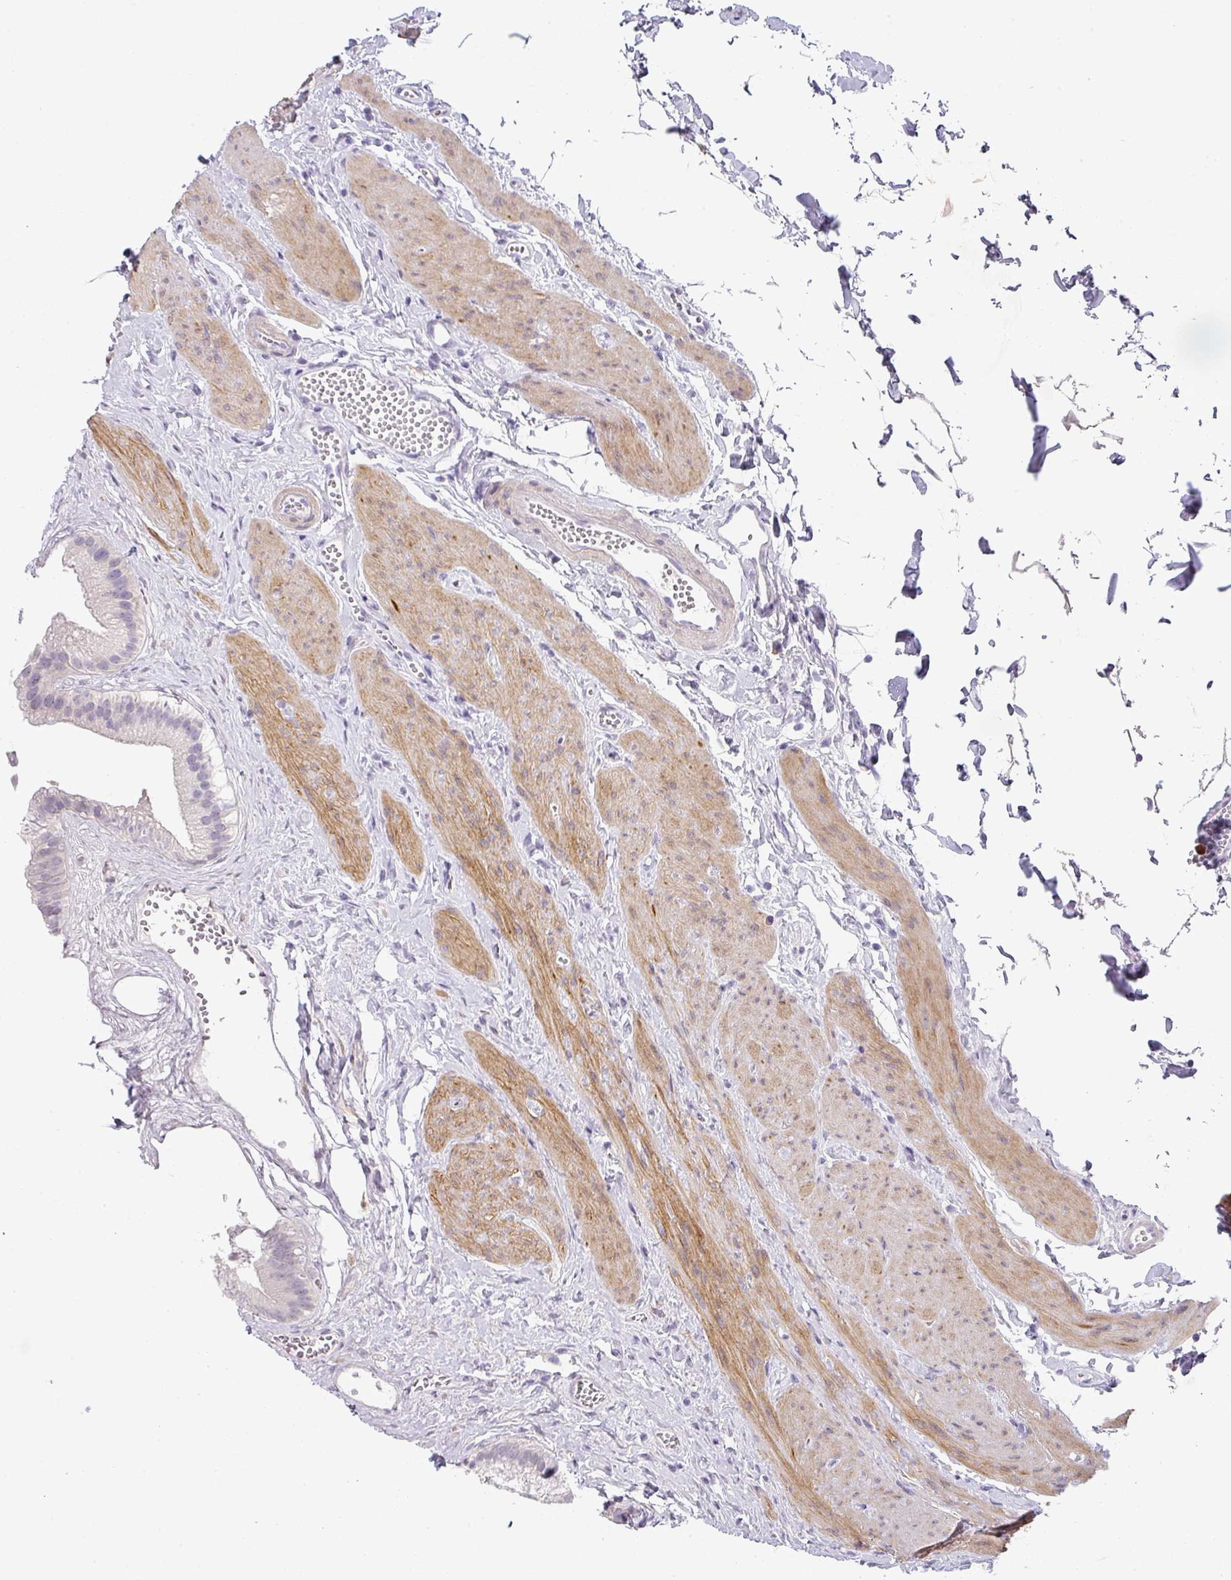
{"staining": {"intensity": "negative", "quantity": "none", "location": "none"}, "tissue": "gallbladder", "cell_type": "Glandular cells", "image_type": "normal", "snomed": [{"axis": "morphology", "description": "Normal tissue, NOS"}, {"axis": "topography", "description": "Gallbladder"}], "caption": "DAB (3,3'-diaminobenzidine) immunohistochemical staining of unremarkable human gallbladder exhibits no significant expression in glandular cells. (DAB immunohistochemistry (IHC) visualized using brightfield microscopy, high magnification).", "gene": "BTLA", "patient": {"sex": "female", "age": 54}}